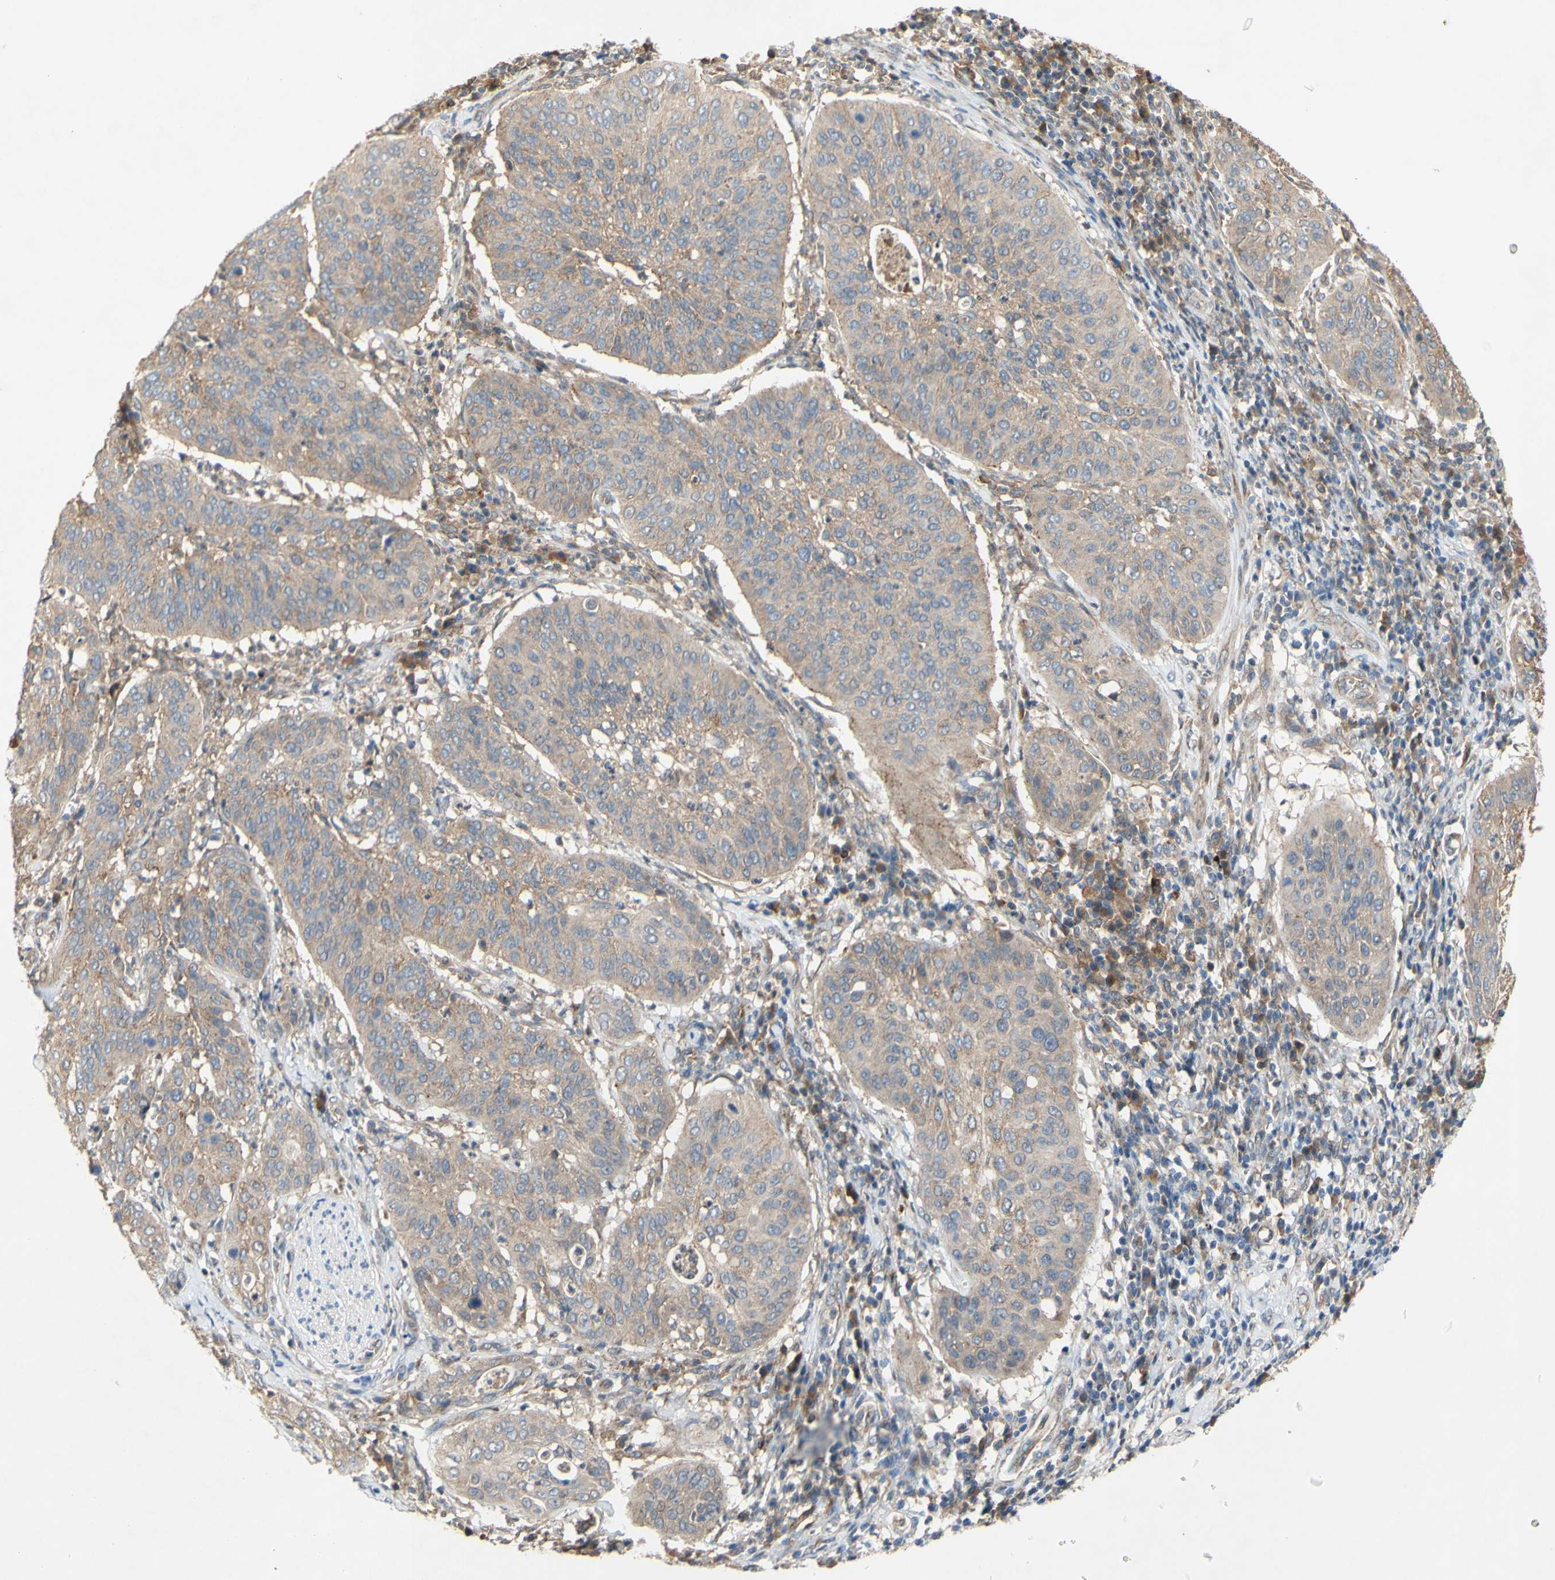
{"staining": {"intensity": "weak", "quantity": ">75%", "location": "cytoplasmic/membranous"}, "tissue": "cervical cancer", "cell_type": "Tumor cells", "image_type": "cancer", "snomed": [{"axis": "morphology", "description": "Normal tissue, NOS"}, {"axis": "morphology", "description": "Squamous cell carcinoma, NOS"}, {"axis": "topography", "description": "Cervix"}], "caption": "Immunohistochemical staining of squamous cell carcinoma (cervical) demonstrates weak cytoplasmic/membranous protein expression in approximately >75% of tumor cells.", "gene": "PDGFB", "patient": {"sex": "female", "age": 39}}